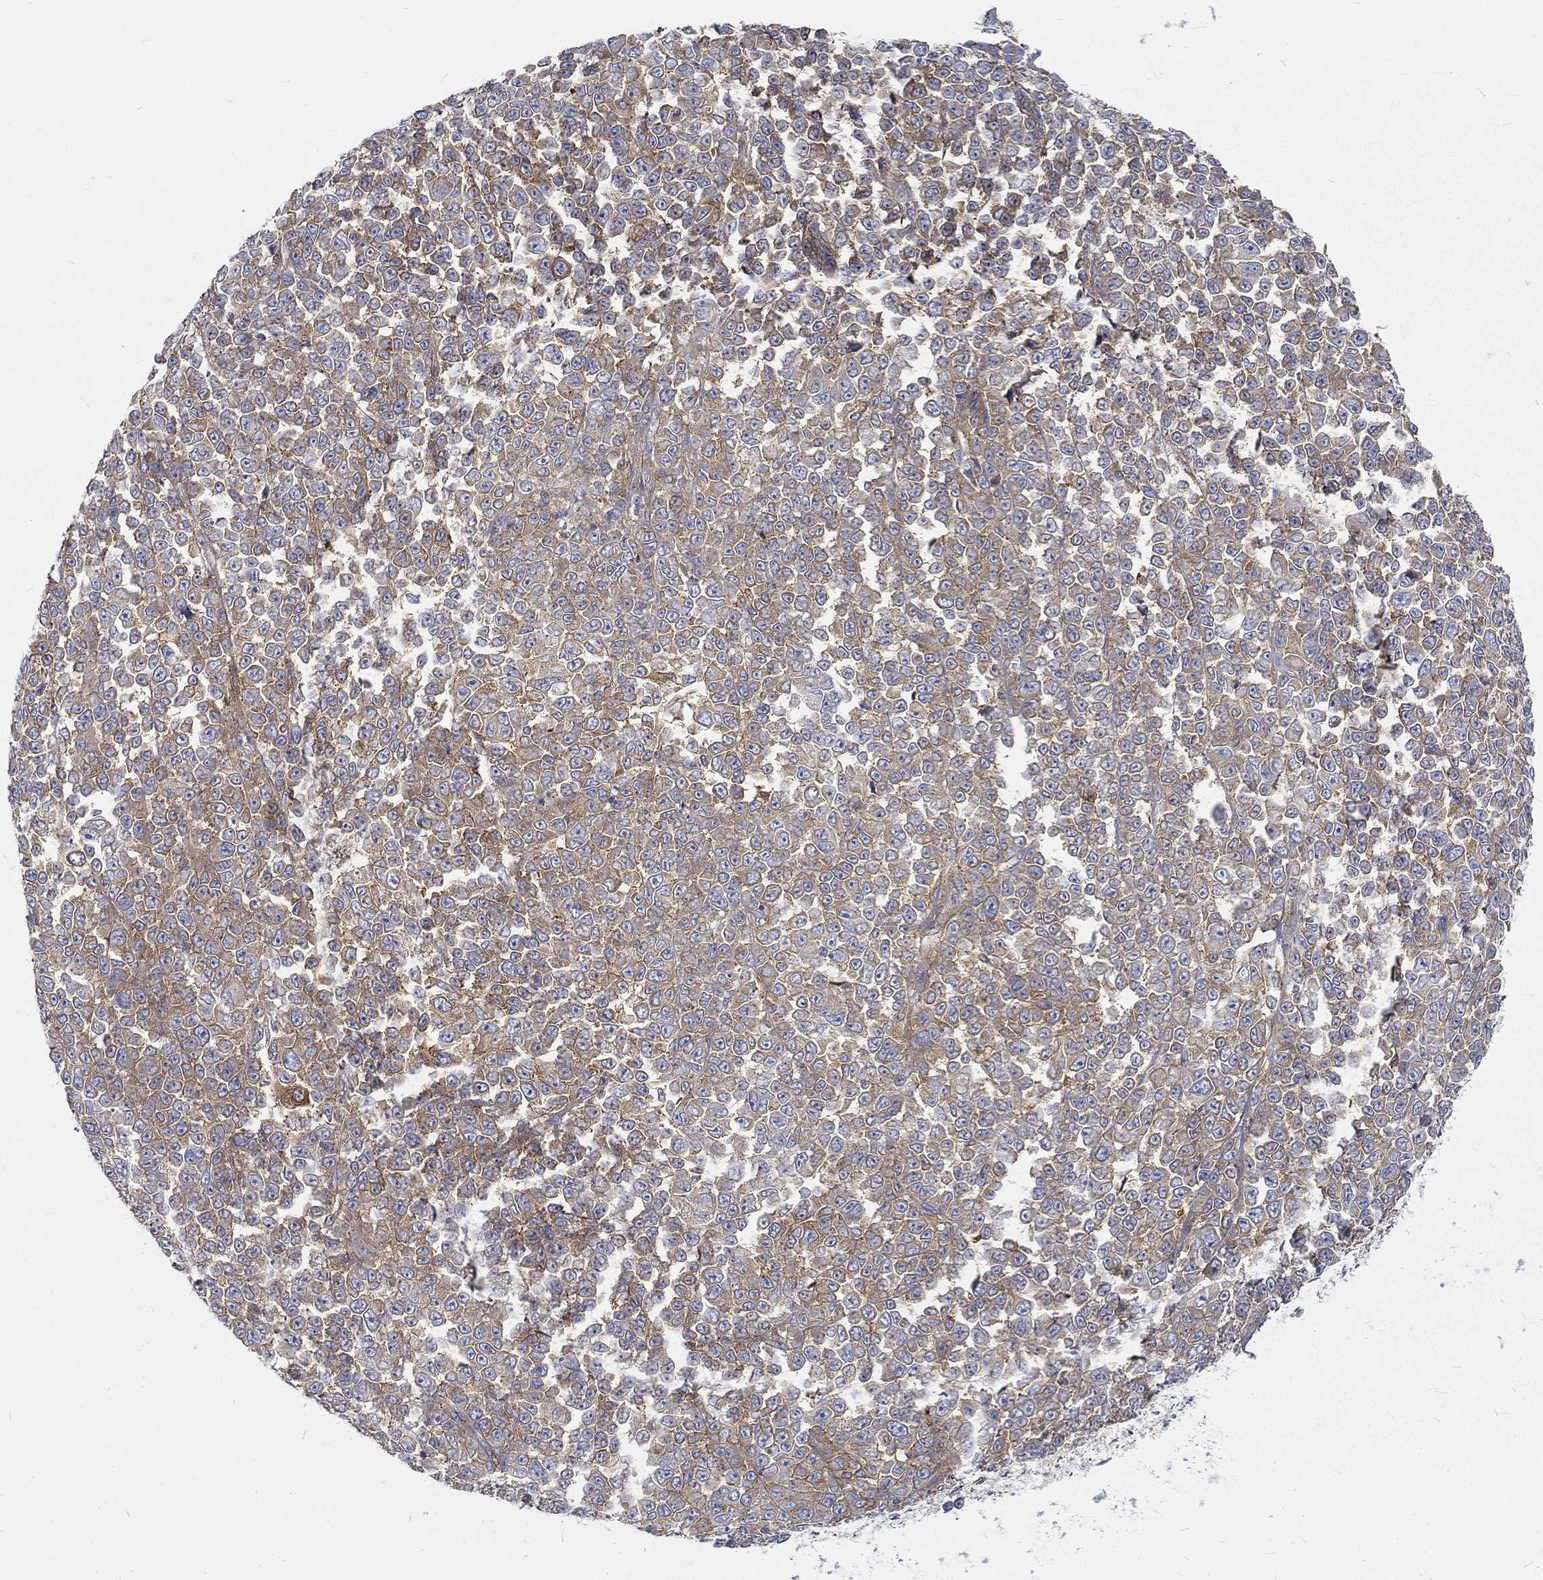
{"staining": {"intensity": "weak", "quantity": "25%-75%", "location": "cytoplasmic/membranous"}, "tissue": "melanoma", "cell_type": "Tumor cells", "image_type": "cancer", "snomed": [{"axis": "morphology", "description": "Malignant melanoma, NOS"}, {"axis": "topography", "description": "Skin"}], "caption": "The histopathology image reveals immunohistochemical staining of malignant melanoma. There is weak cytoplasmic/membranous positivity is appreciated in about 25%-75% of tumor cells. The protein is stained brown, and the nuclei are stained in blue (DAB IHC with brightfield microscopy, high magnification).", "gene": "MTMR11", "patient": {"sex": "female", "age": 95}}